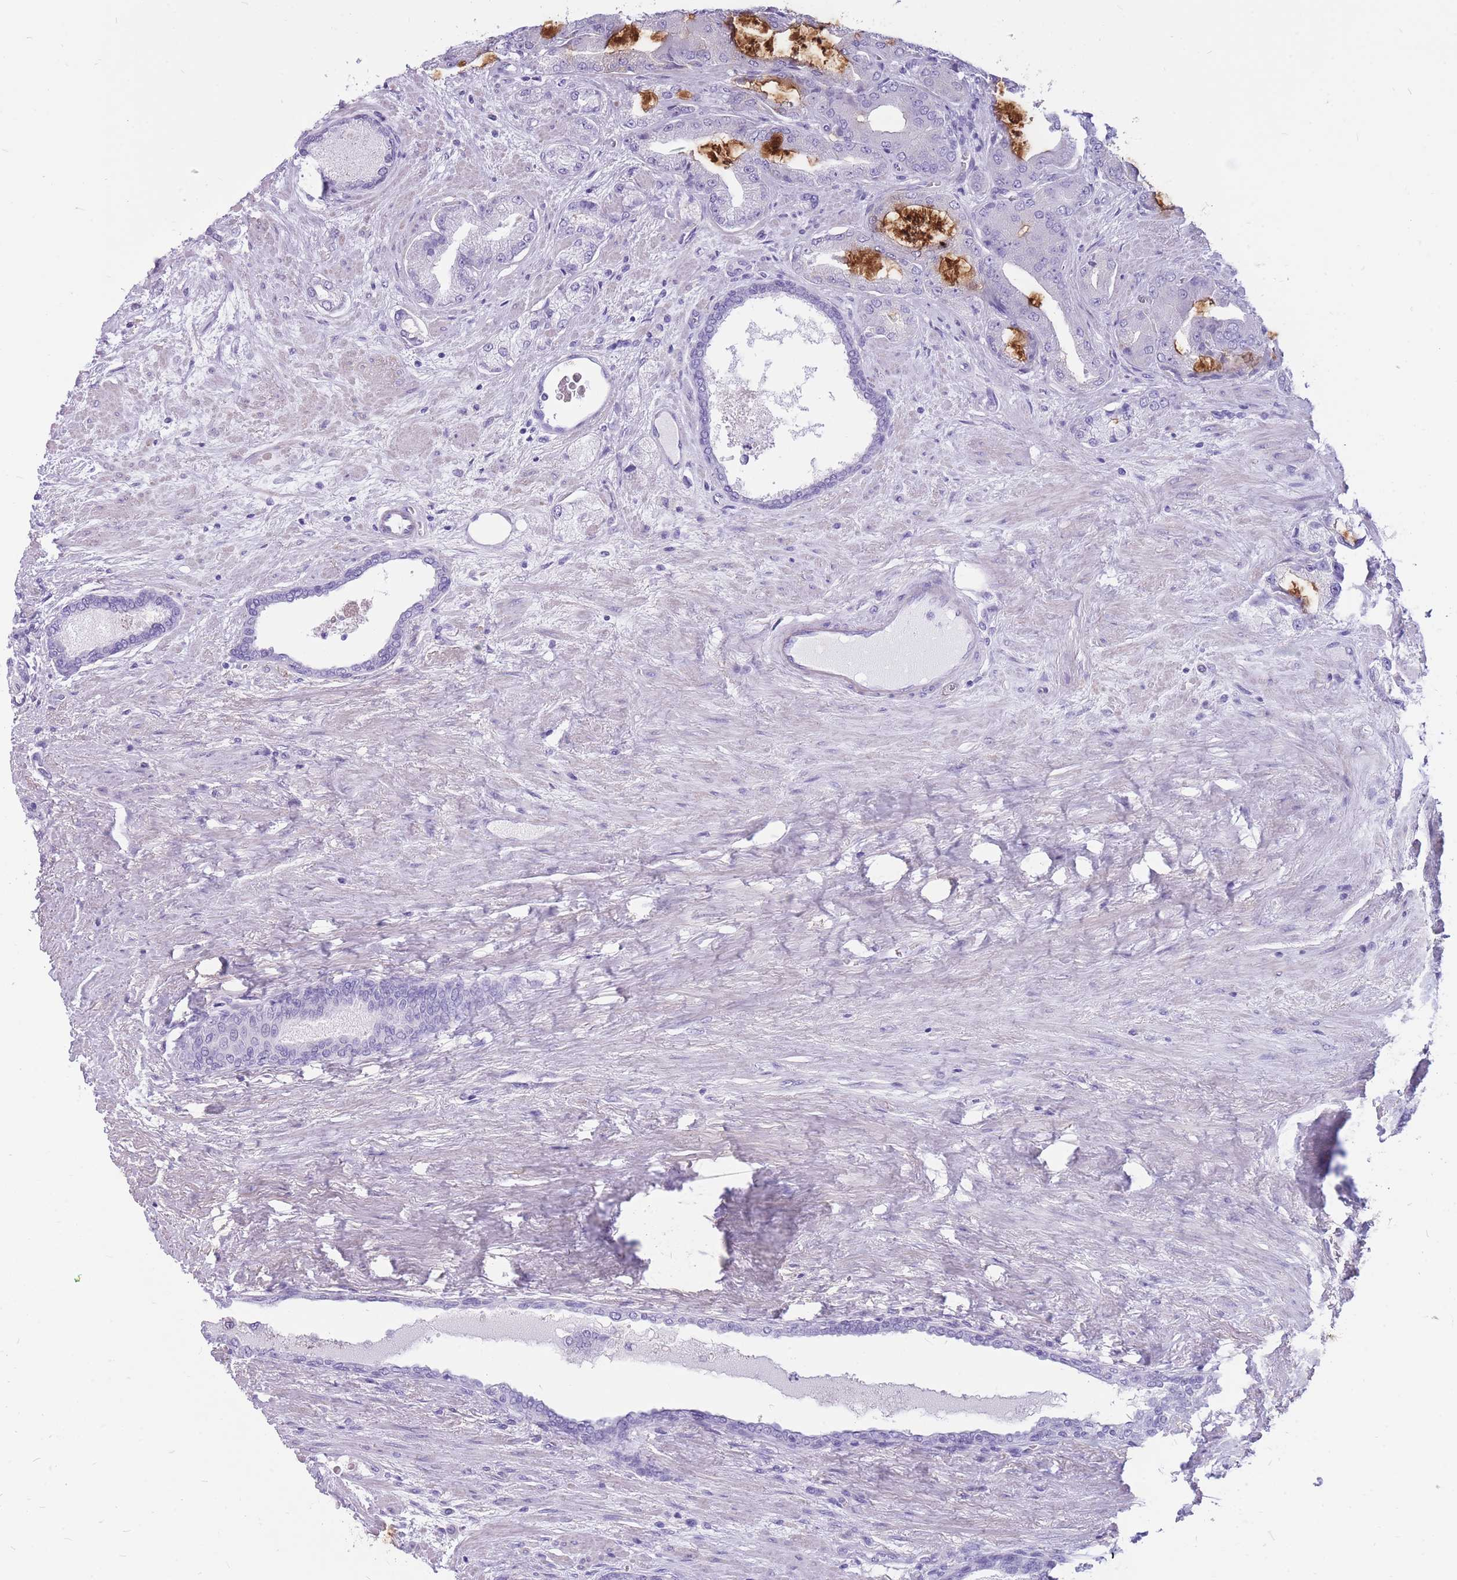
{"staining": {"intensity": "negative", "quantity": "none", "location": "none"}, "tissue": "prostate cancer", "cell_type": "Tumor cells", "image_type": "cancer", "snomed": [{"axis": "morphology", "description": "Adenocarcinoma, High grade"}, {"axis": "topography", "description": "Prostate"}], "caption": "Tumor cells are negative for brown protein staining in adenocarcinoma (high-grade) (prostate).", "gene": "CYP21A2", "patient": {"sex": "male", "age": 68}}